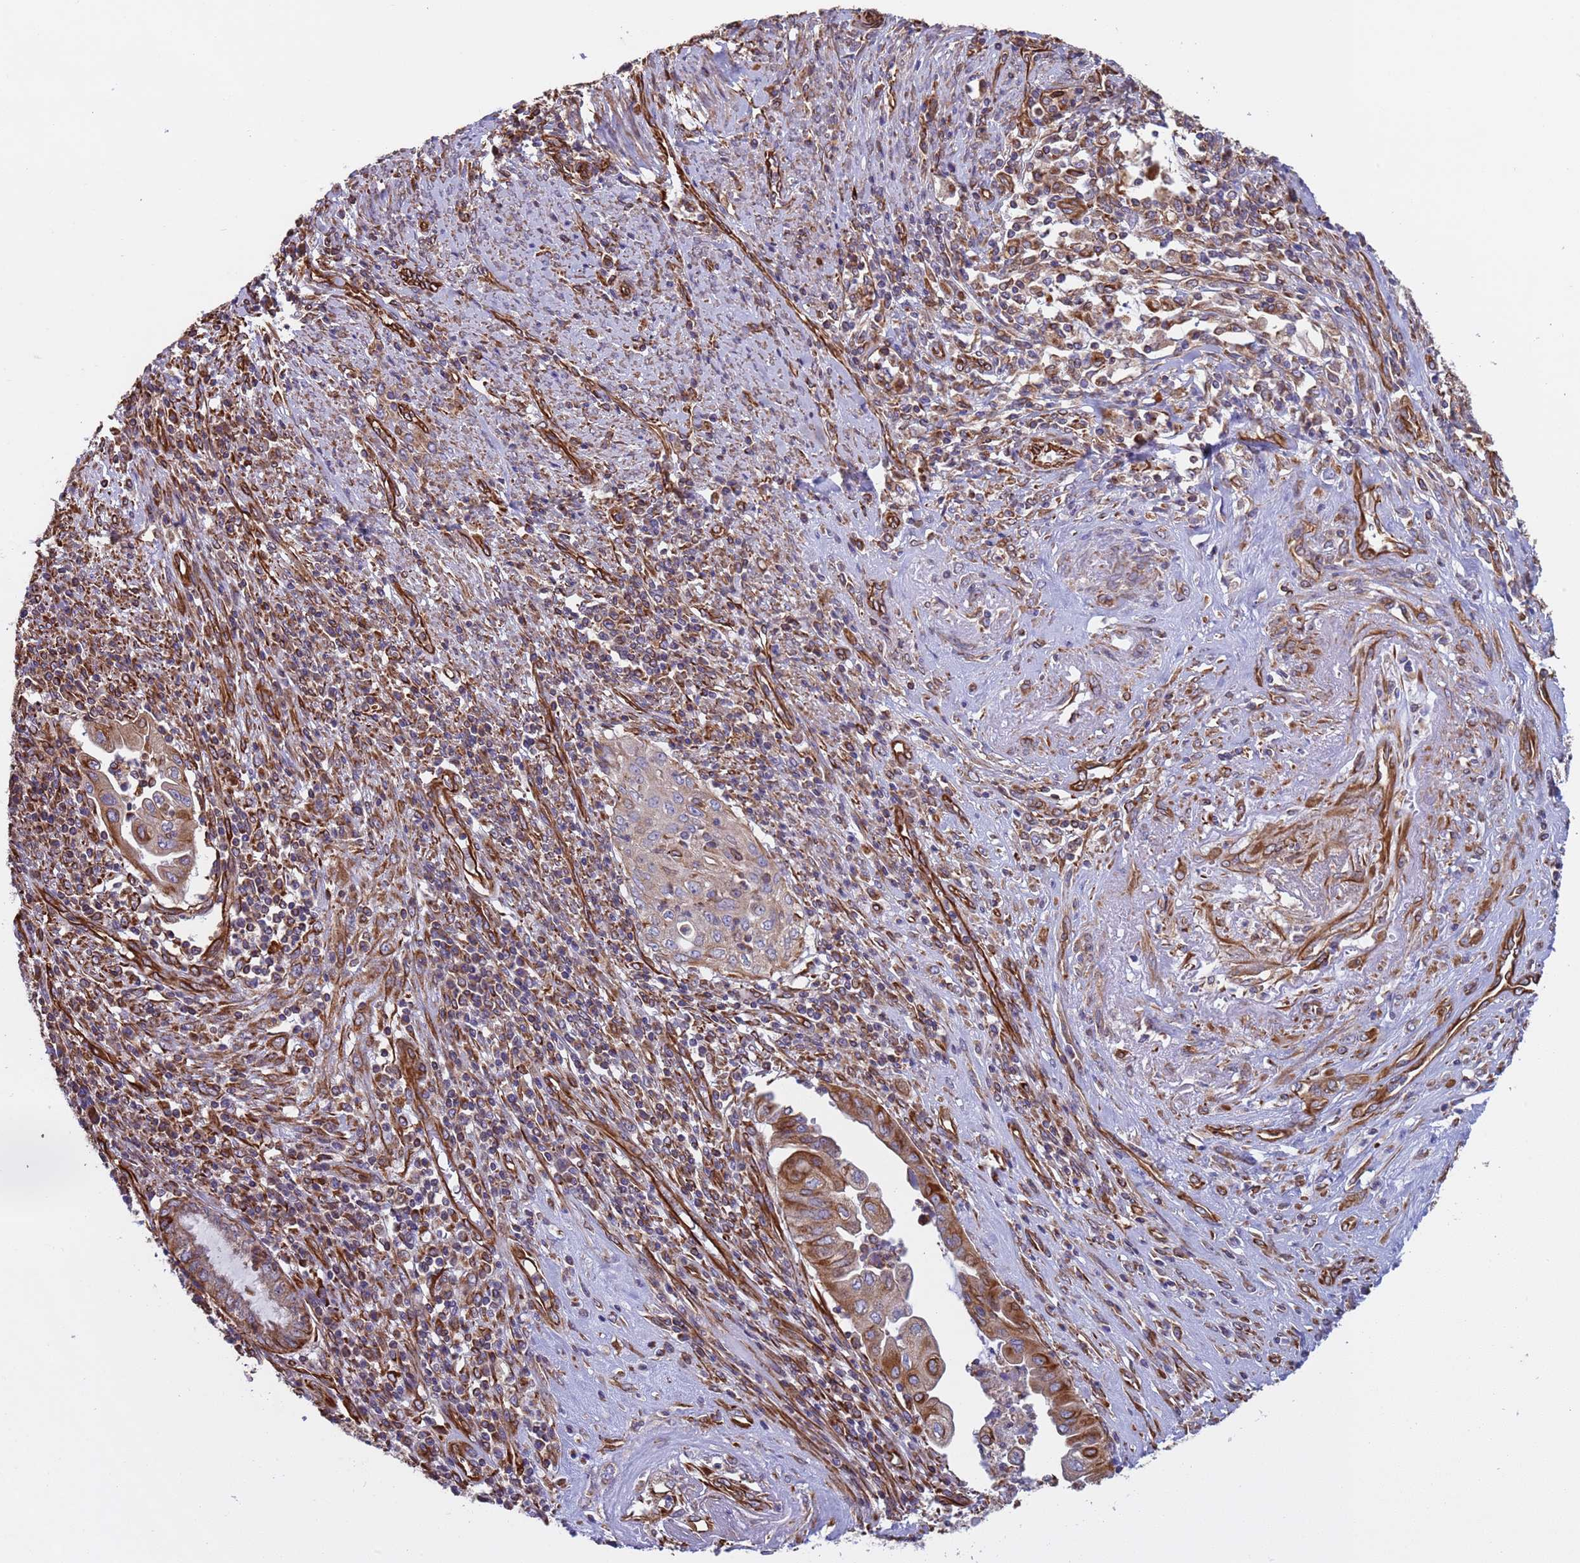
{"staining": {"intensity": "moderate", "quantity": "25%-75%", "location": "cytoplasmic/membranous"}, "tissue": "endometrial cancer", "cell_type": "Tumor cells", "image_type": "cancer", "snomed": [{"axis": "morphology", "description": "Adenocarcinoma, NOS"}, {"axis": "topography", "description": "Uterus"}, {"axis": "topography", "description": "Endometrium"}], "caption": "Adenocarcinoma (endometrial) stained for a protein (brown) shows moderate cytoplasmic/membranous positive positivity in approximately 25%-75% of tumor cells.", "gene": "NUDT12", "patient": {"sex": "female", "age": 70}}